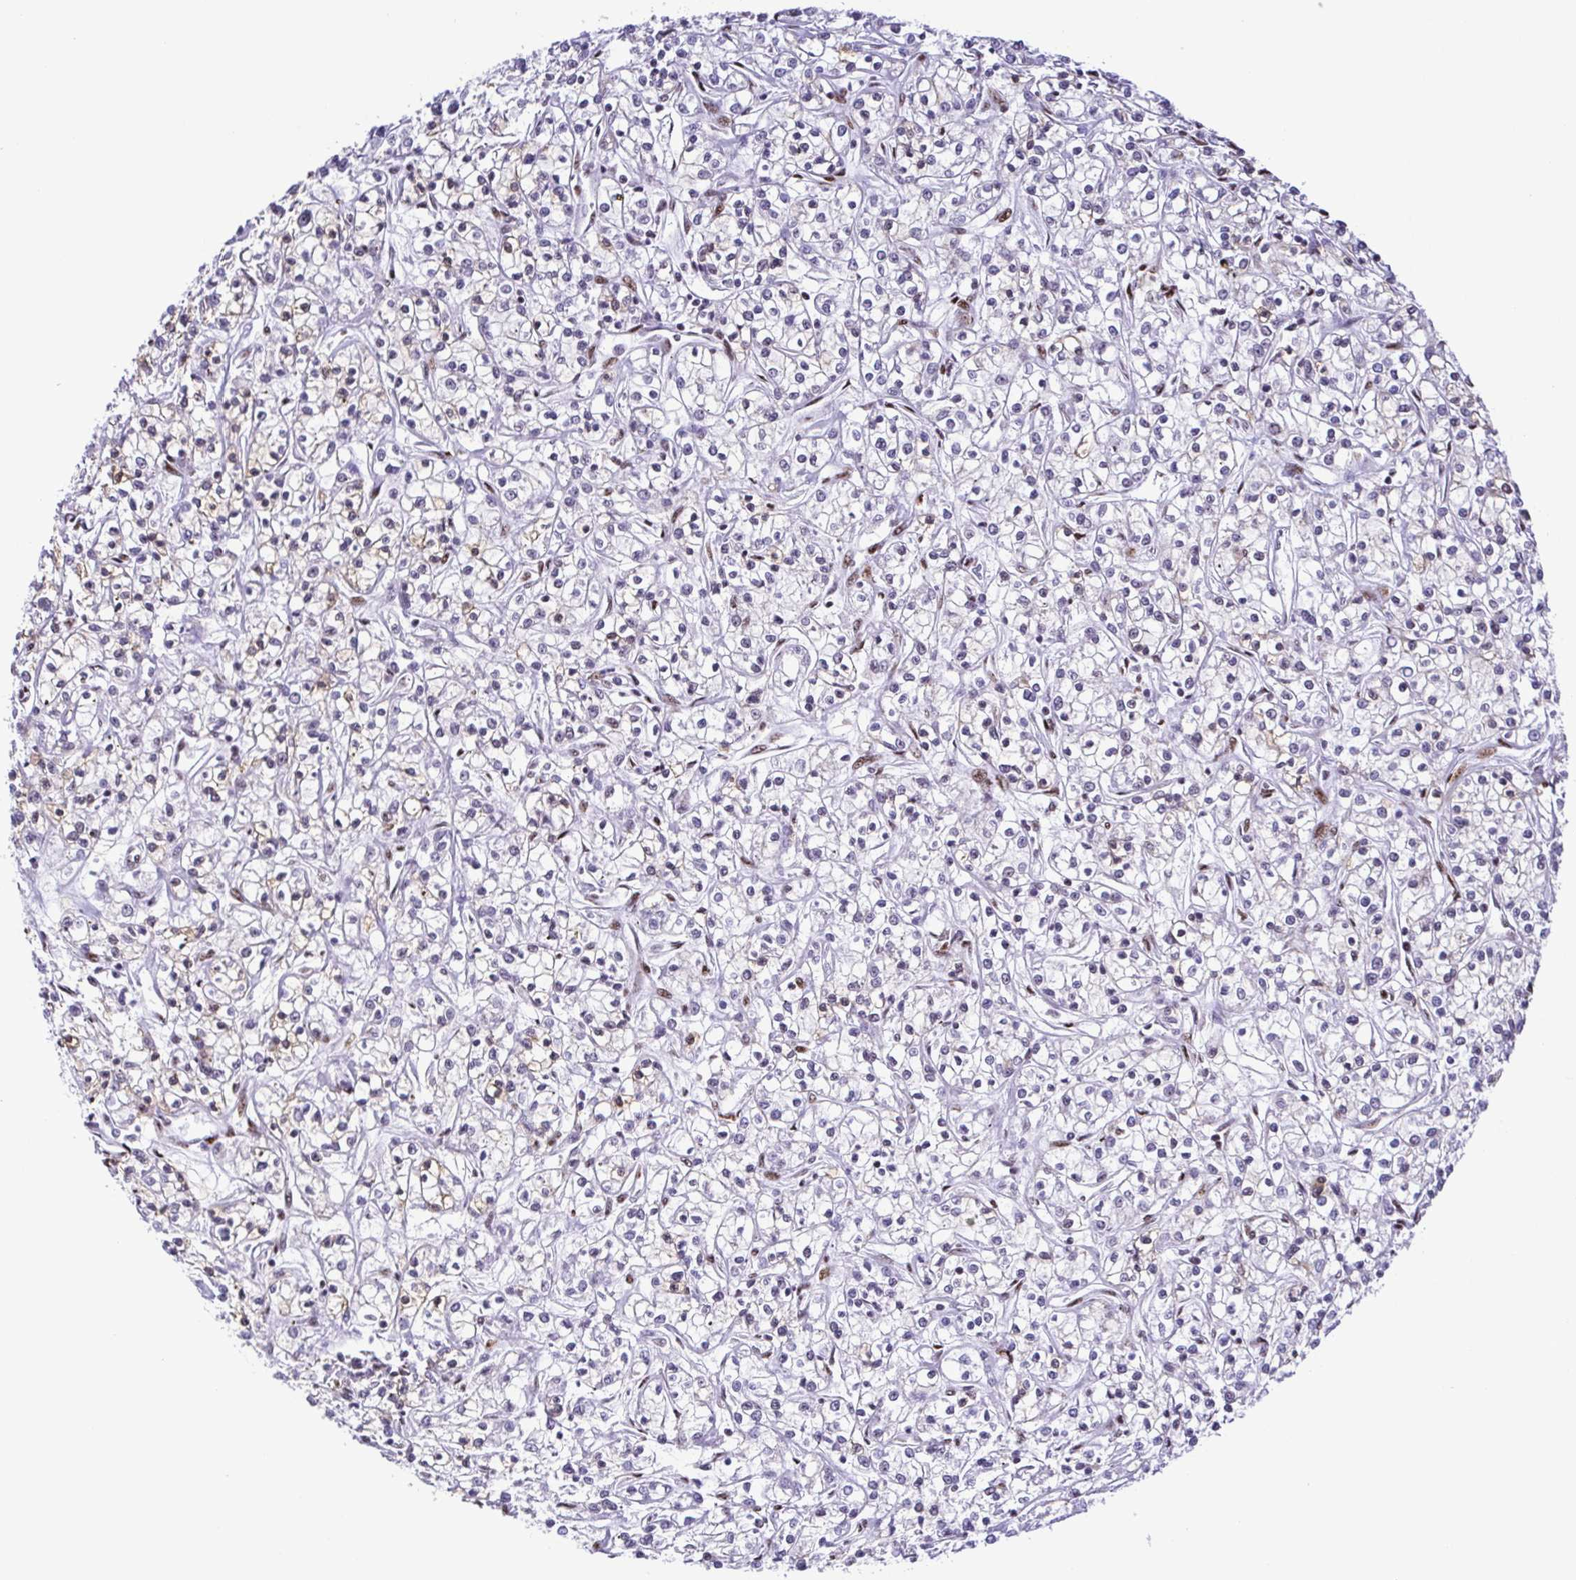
{"staining": {"intensity": "negative", "quantity": "none", "location": "none"}, "tissue": "renal cancer", "cell_type": "Tumor cells", "image_type": "cancer", "snomed": [{"axis": "morphology", "description": "Adenocarcinoma, NOS"}, {"axis": "topography", "description": "Kidney"}], "caption": "Tumor cells show no significant expression in adenocarcinoma (renal).", "gene": "TRIM28", "patient": {"sex": "female", "age": 59}}